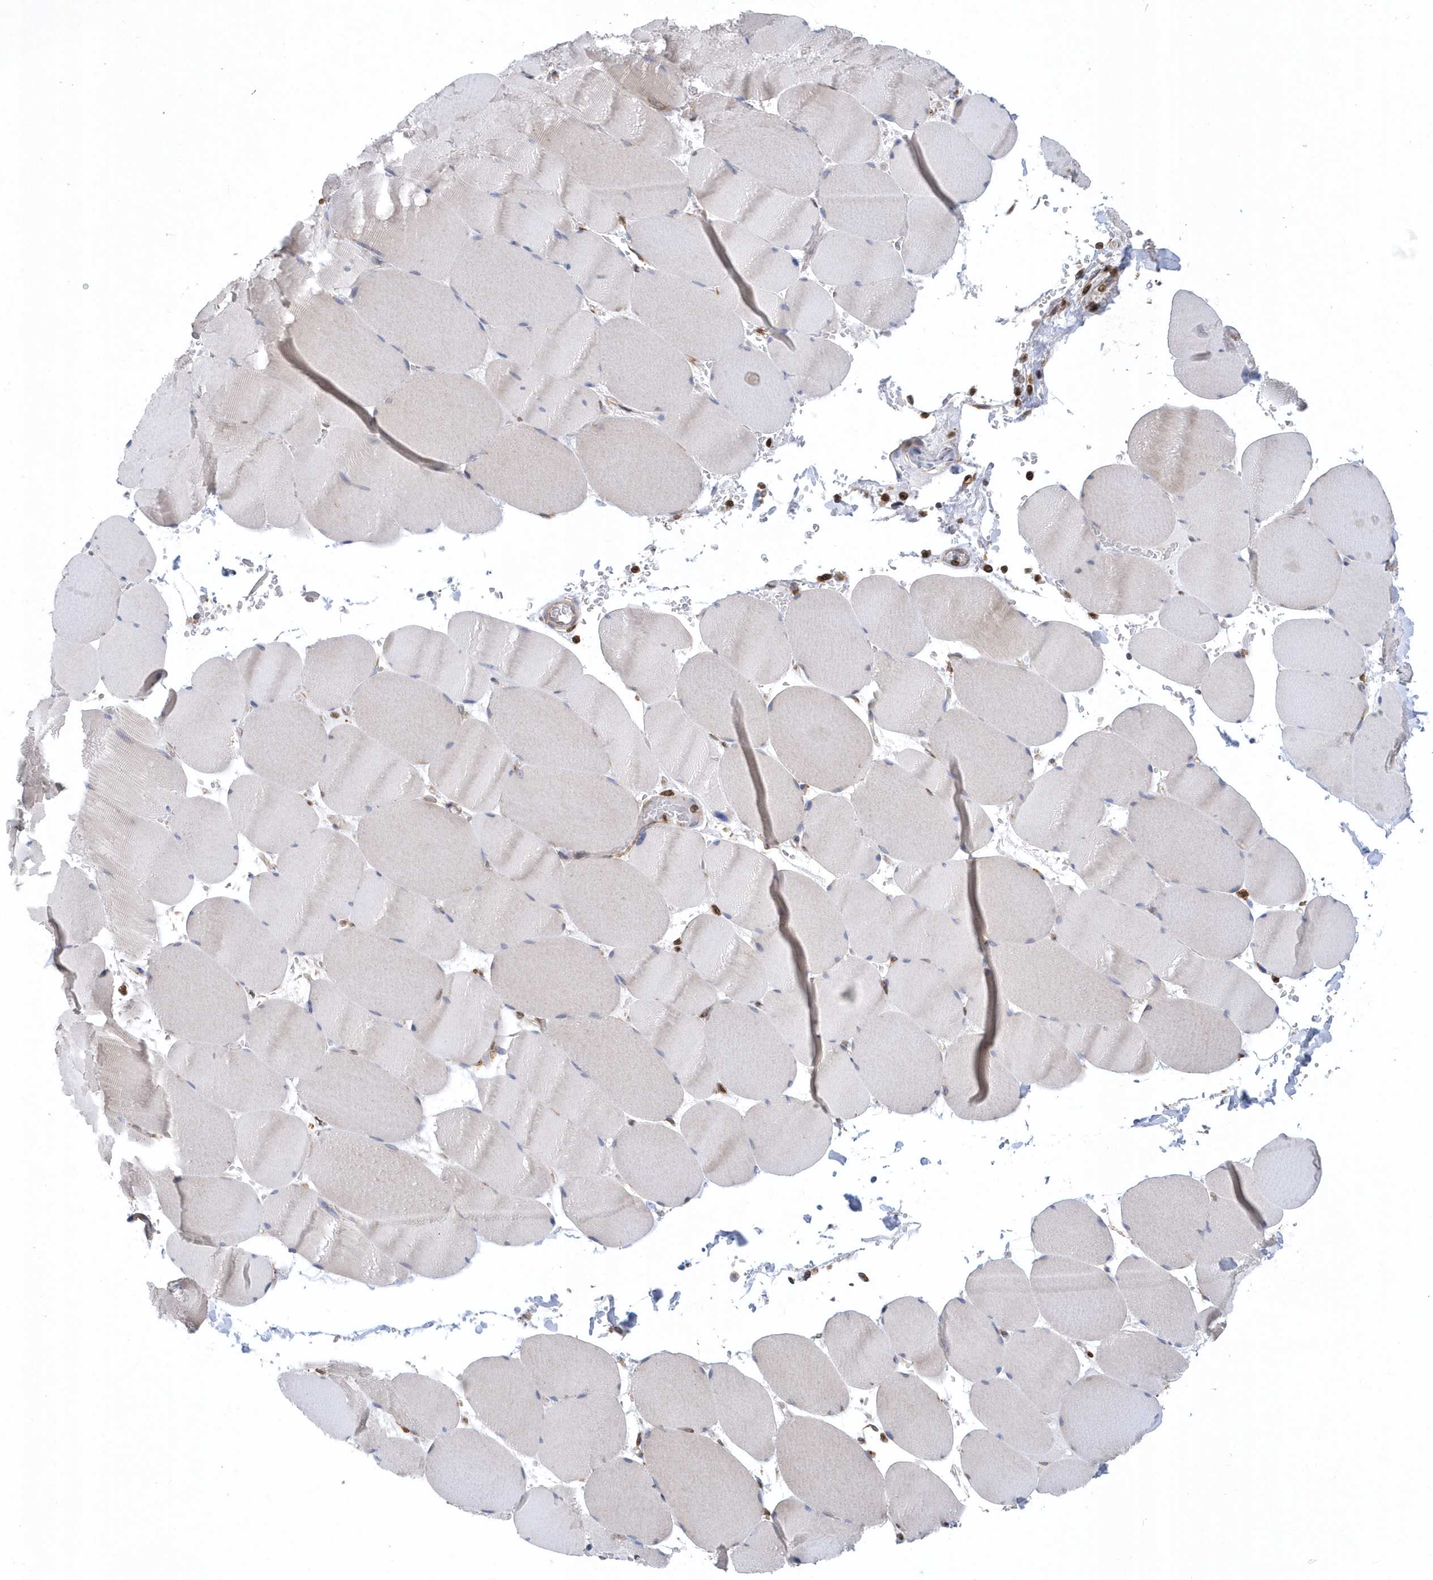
{"staining": {"intensity": "weak", "quantity": "<25%", "location": "cytoplasmic/membranous"}, "tissue": "skeletal muscle", "cell_type": "Myocytes", "image_type": "normal", "snomed": [{"axis": "morphology", "description": "Normal tissue, NOS"}, {"axis": "topography", "description": "Skeletal muscle"}, {"axis": "topography", "description": "Head-Neck"}], "caption": "A histopathology image of human skeletal muscle is negative for staining in myocytes. The staining is performed using DAB (3,3'-diaminobenzidine) brown chromogen with nuclei counter-stained in using hematoxylin.", "gene": "VAMP7", "patient": {"sex": "male", "age": 66}}